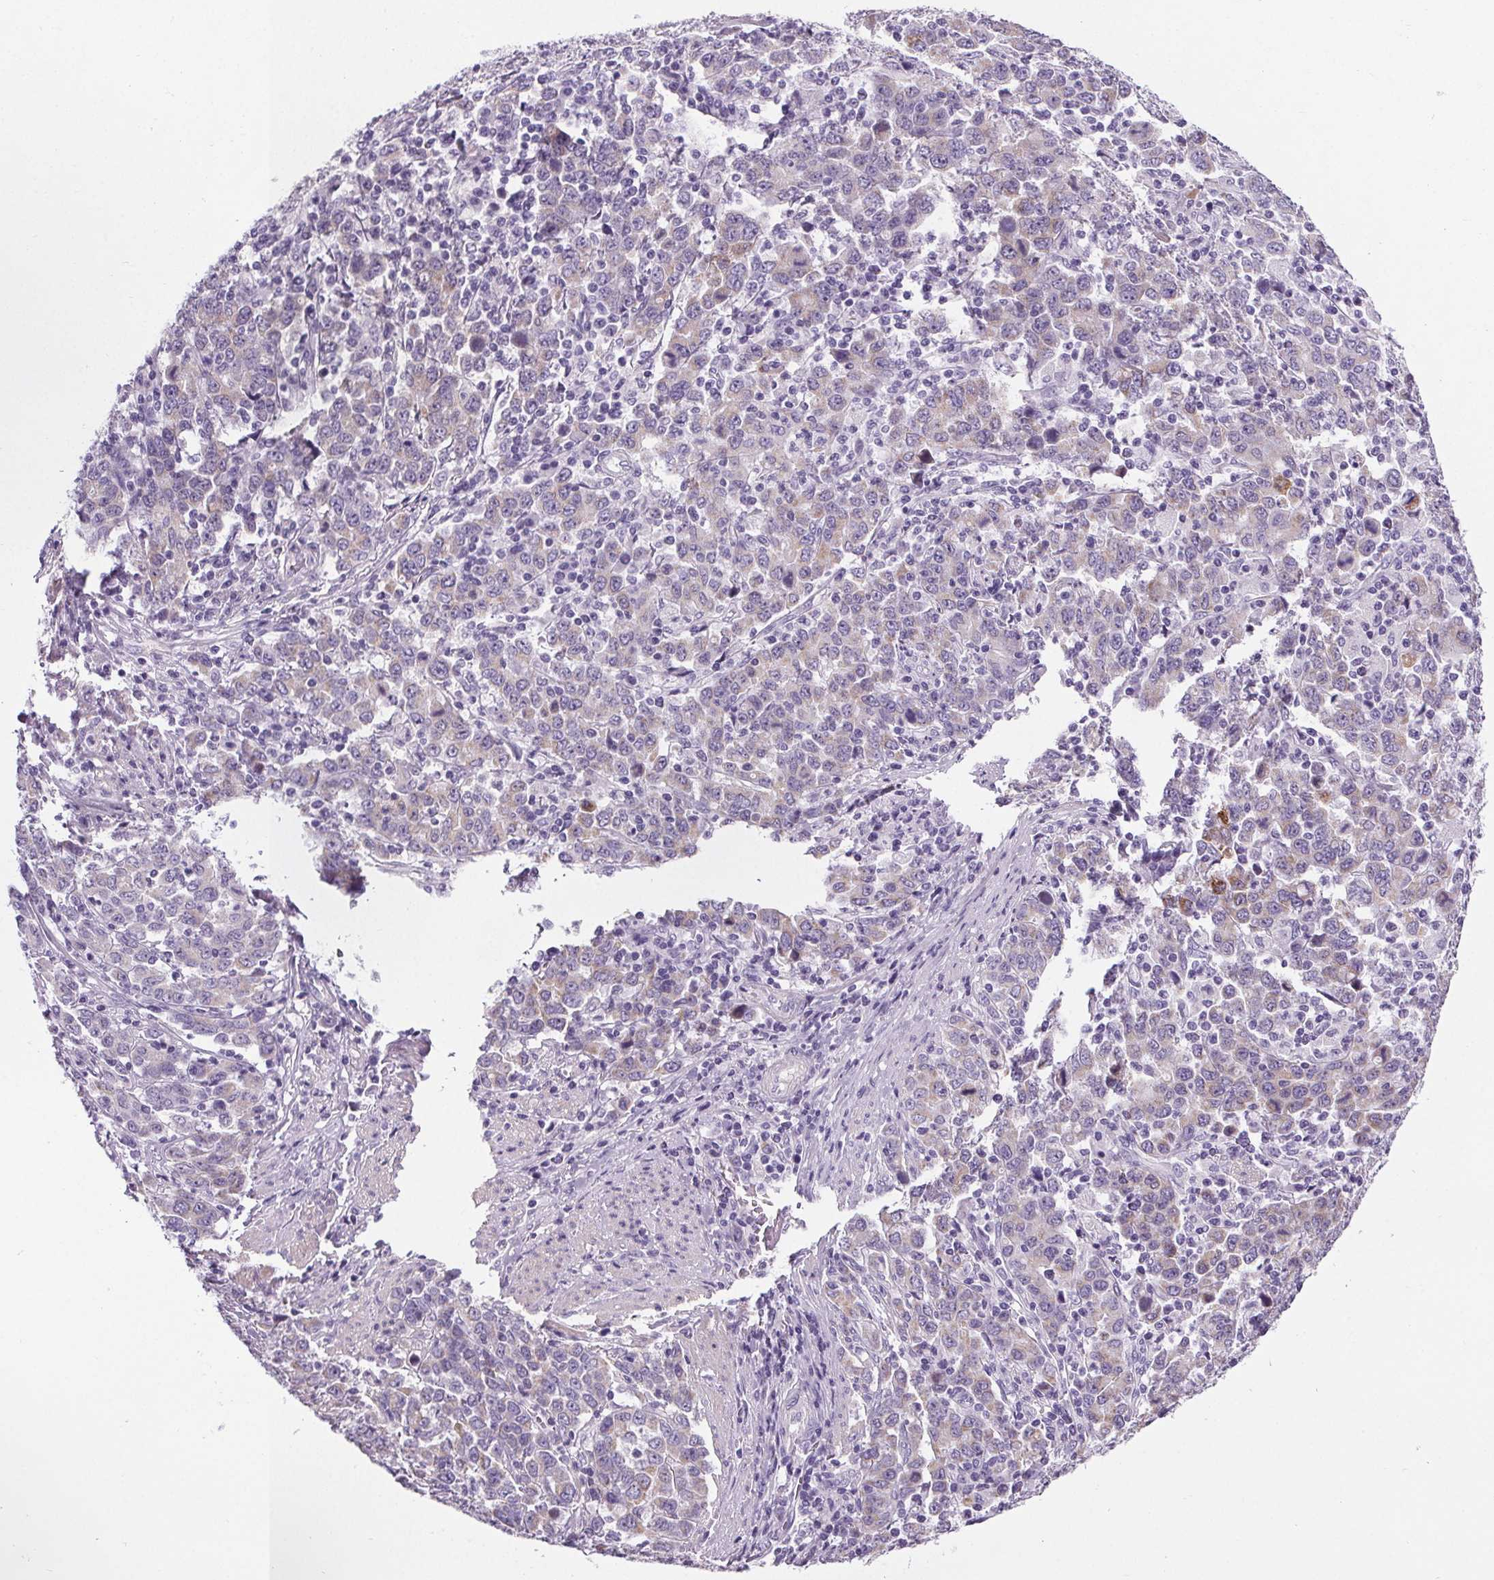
{"staining": {"intensity": "weak", "quantity": "<25%", "location": "cytoplasmic/membranous"}, "tissue": "stomach cancer", "cell_type": "Tumor cells", "image_type": "cancer", "snomed": [{"axis": "morphology", "description": "Adenocarcinoma, NOS"}, {"axis": "topography", "description": "Stomach, upper"}], "caption": "A high-resolution image shows immunohistochemistry staining of adenocarcinoma (stomach), which demonstrates no significant expression in tumor cells. (Brightfield microscopy of DAB (3,3'-diaminobenzidine) immunohistochemistry at high magnification).", "gene": "ELAVL2", "patient": {"sex": "male", "age": 69}}